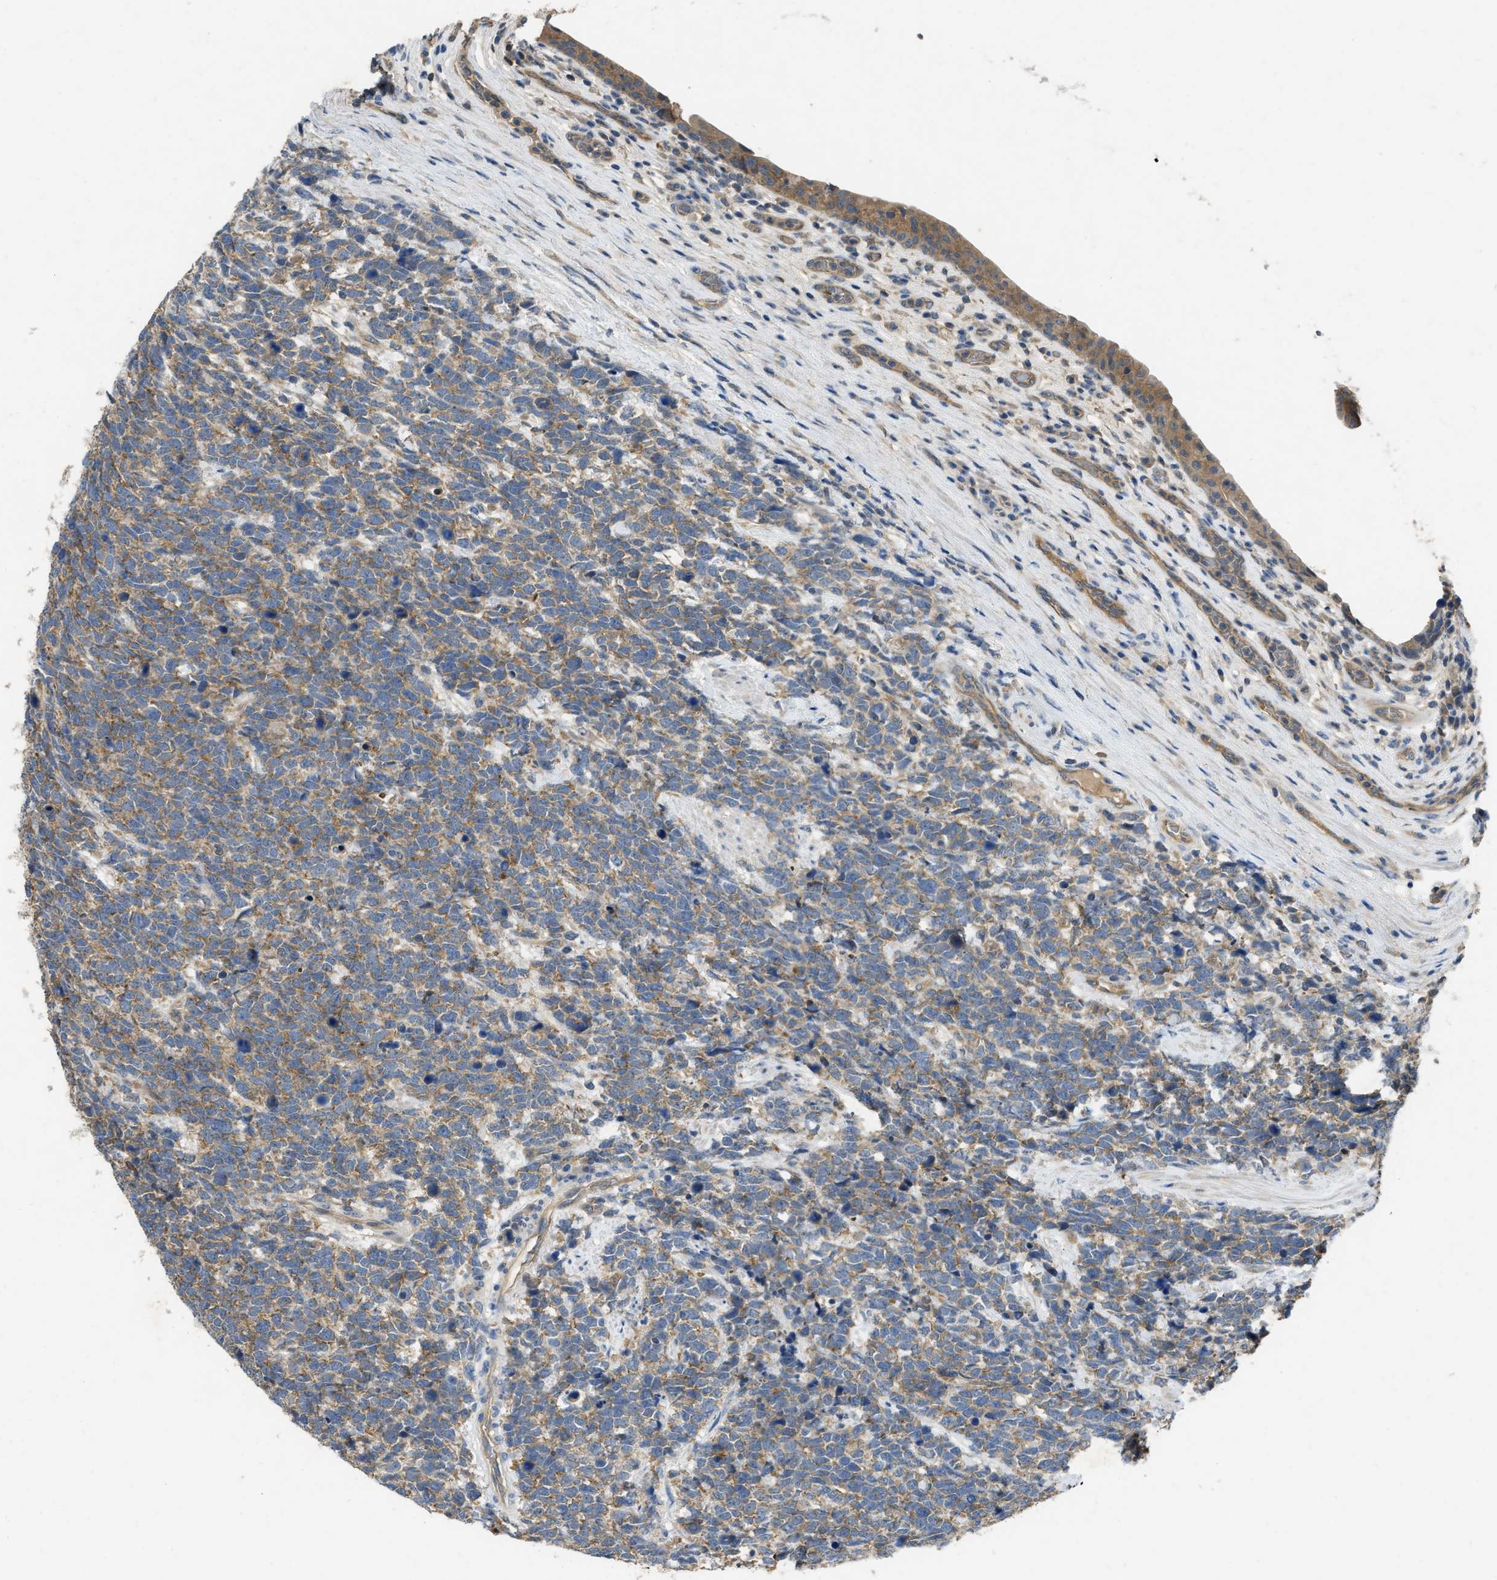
{"staining": {"intensity": "moderate", "quantity": ">75%", "location": "cytoplasmic/membranous"}, "tissue": "urothelial cancer", "cell_type": "Tumor cells", "image_type": "cancer", "snomed": [{"axis": "morphology", "description": "Urothelial carcinoma, High grade"}, {"axis": "topography", "description": "Urinary bladder"}], "caption": "Protein staining of urothelial cancer tissue exhibits moderate cytoplasmic/membranous positivity in approximately >75% of tumor cells.", "gene": "PPP3CA", "patient": {"sex": "female", "age": 82}}